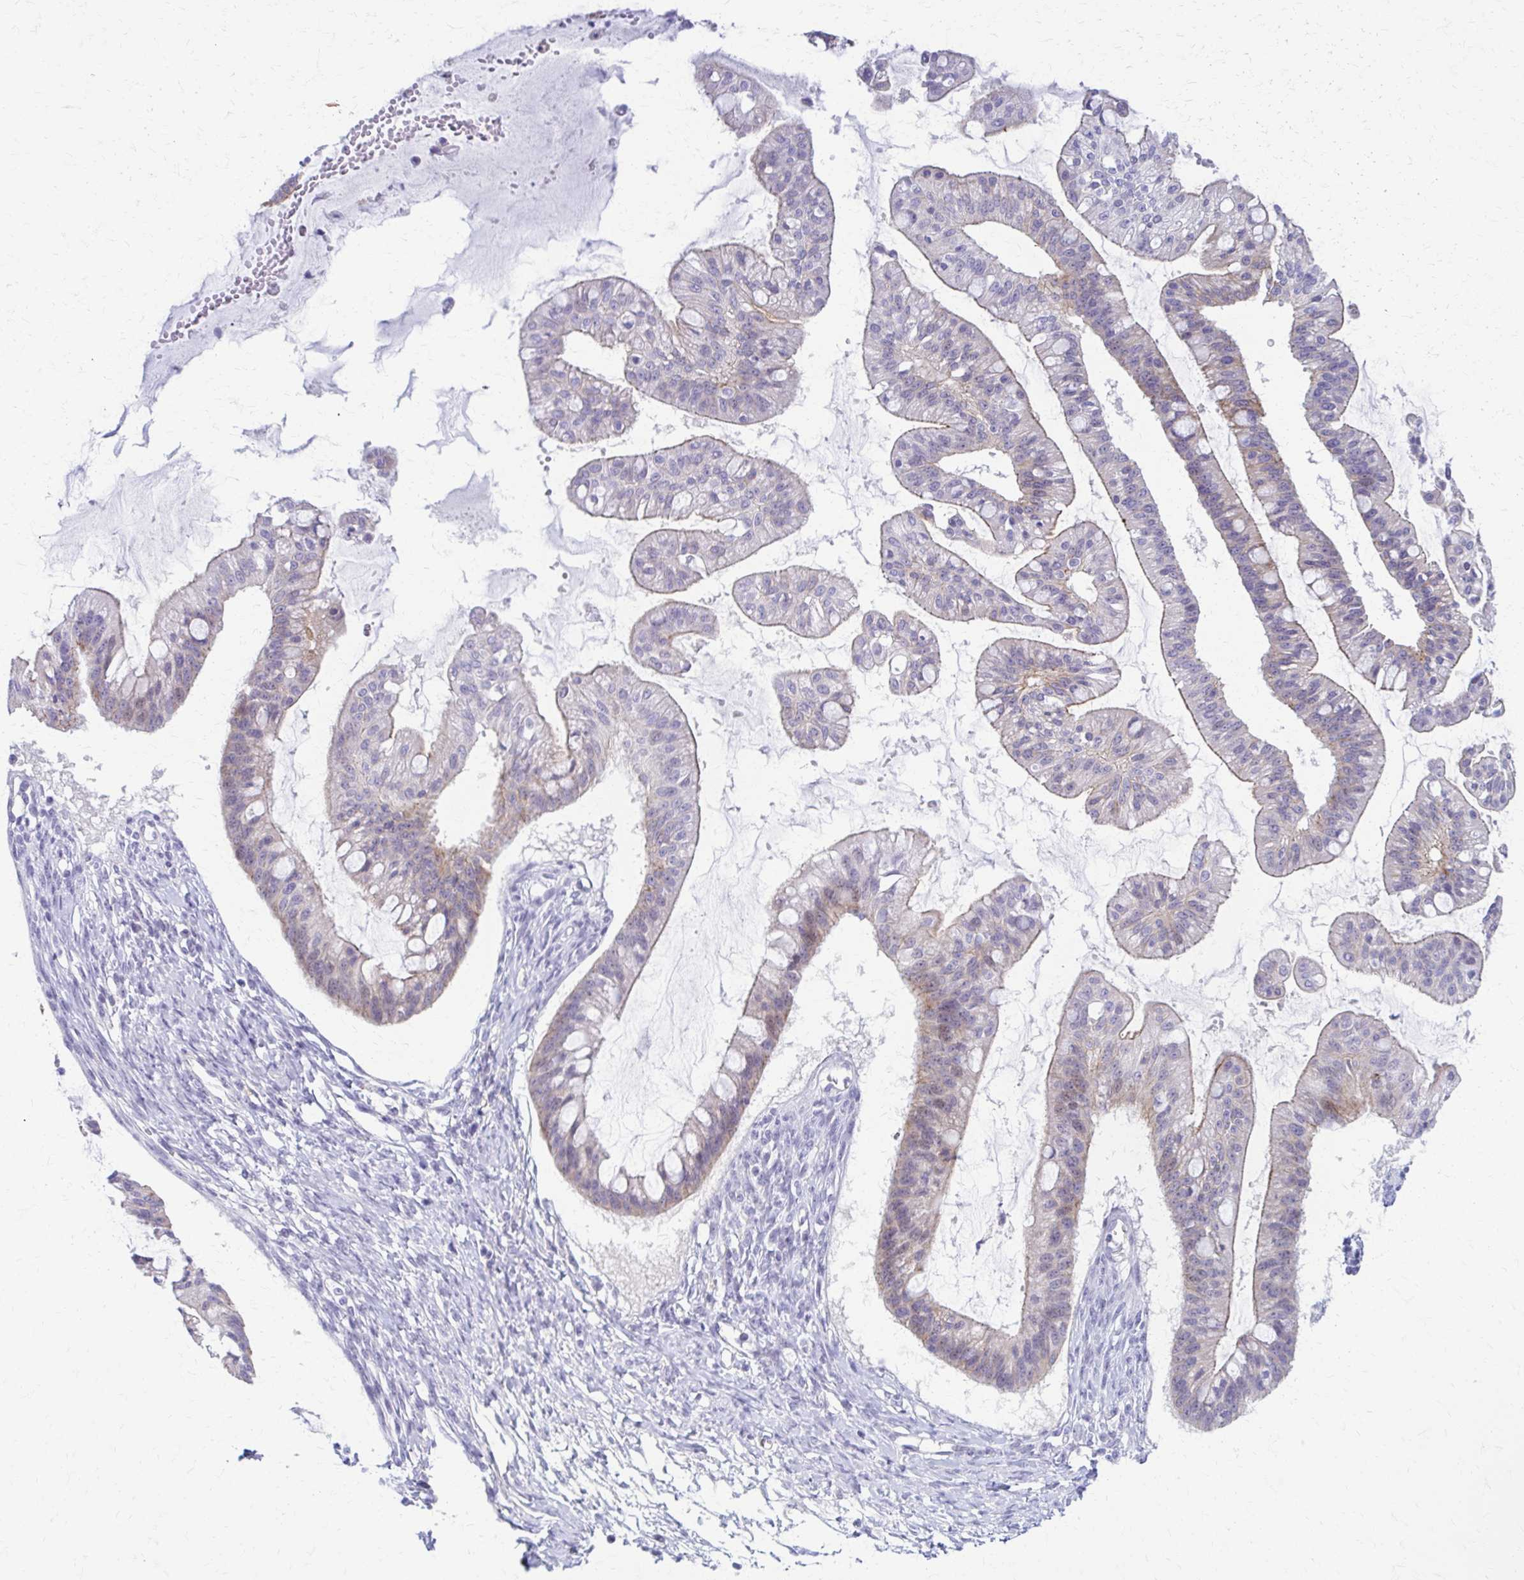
{"staining": {"intensity": "weak", "quantity": "<25%", "location": "cytoplasmic/membranous"}, "tissue": "ovarian cancer", "cell_type": "Tumor cells", "image_type": "cancer", "snomed": [{"axis": "morphology", "description": "Cystadenocarcinoma, mucinous, NOS"}, {"axis": "topography", "description": "Ovary"}], "caption": "Protein analysis of mucinous cystadenocarcinoma (ovarian) demonstrates no significant staining in tumor cells.", "gene": "RHOBTB2", "patient": {"sex": "female", "age": 73}}